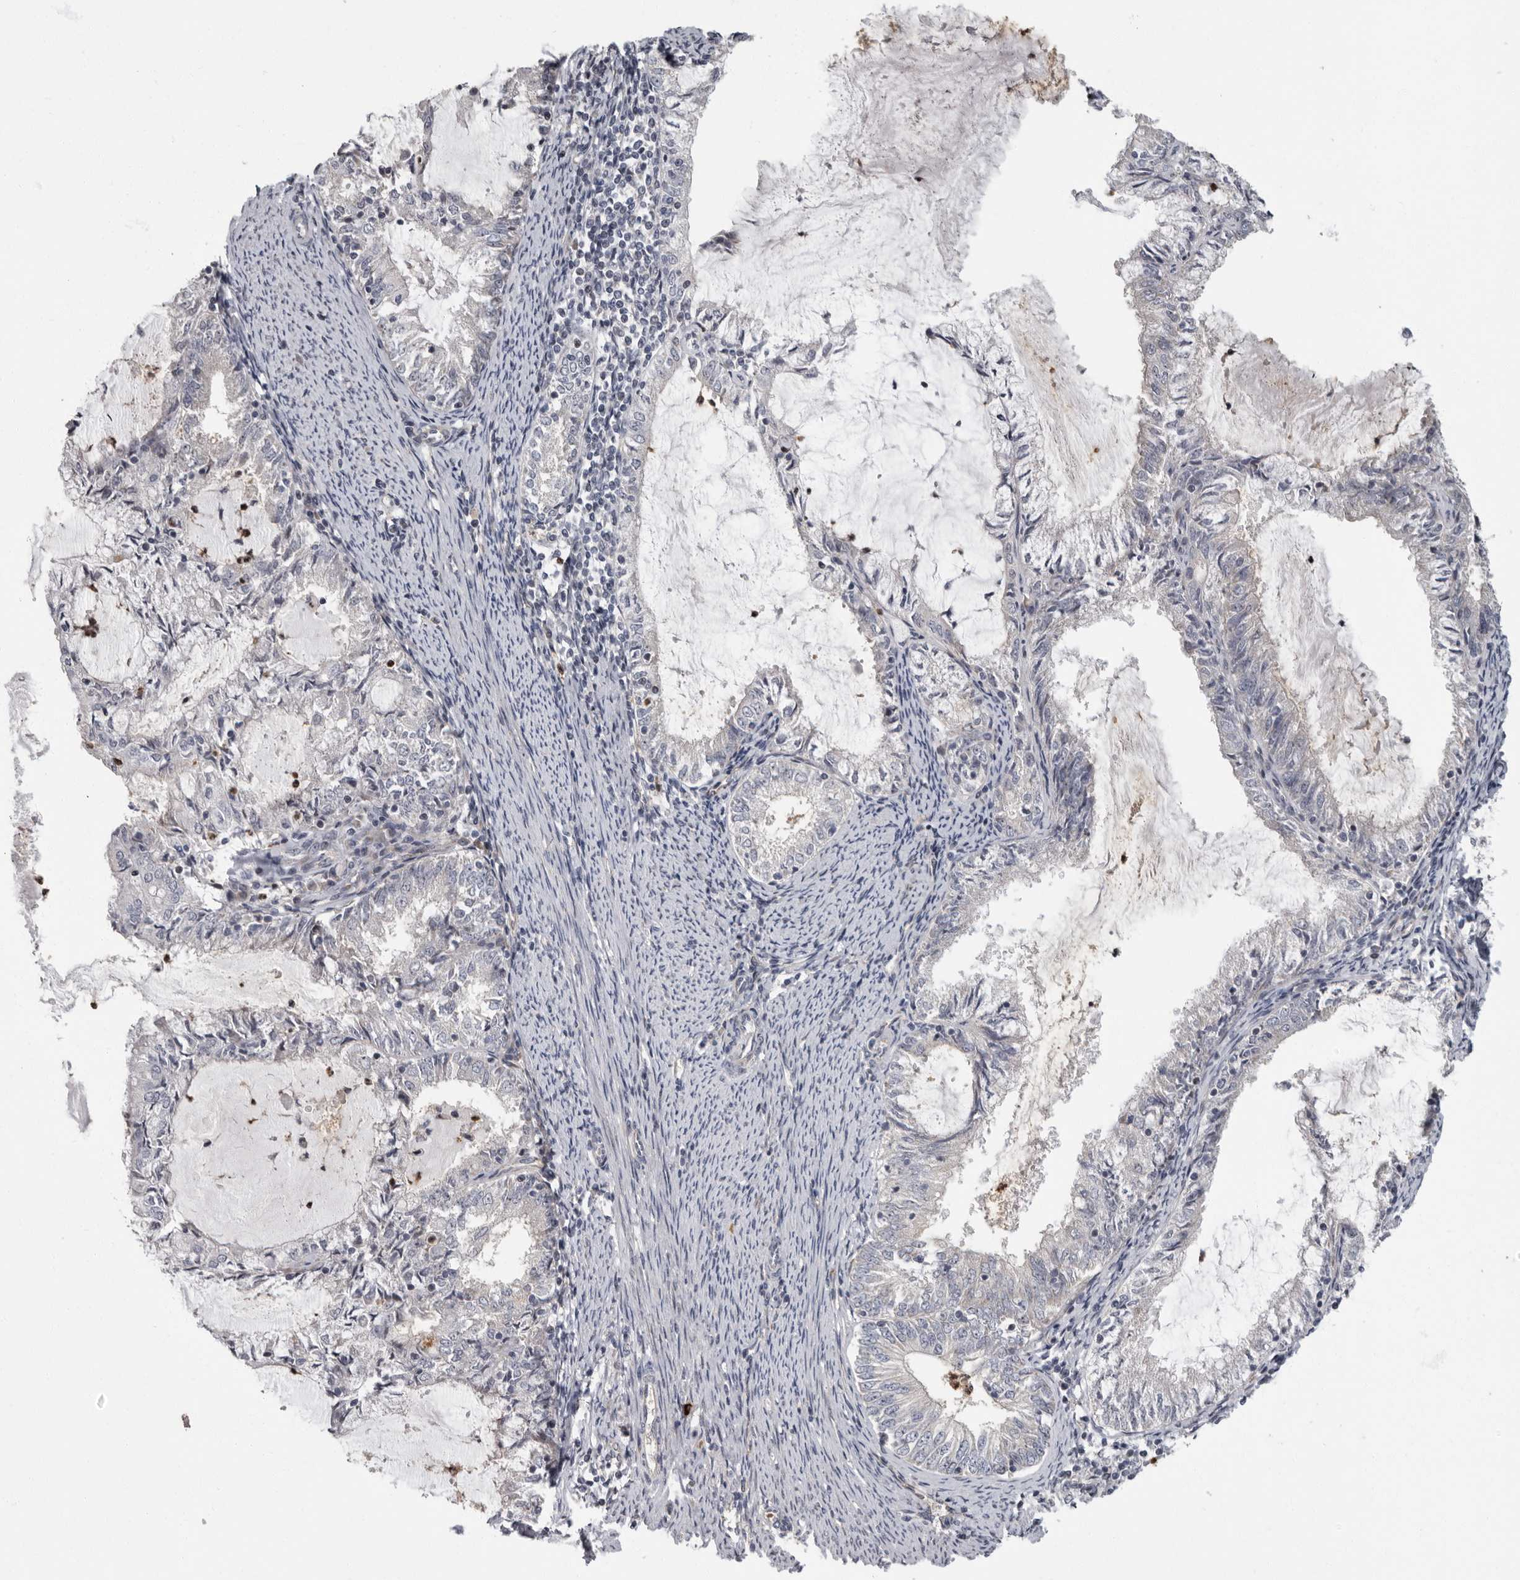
{"staining": {"intensity": "negative", "quantity": "none", "location": "none"}, "tissue": "endometrial cancer", "cell_type": "Tumor cells", "image_type": "cancer", "snomed": [{"axis": "morphology", "description": "Adenocarcinoma, NOS"}, {"axis": "topography", "description": "Endometrium"}], "caption": "Immunohistochemistry histopathology image of endometrial cancer (adenocarcinoma) stained for a protein (brown), which displays no positivity in tumor cells. The staining was performed using DAB (3,3'-diaminobenzidine) to visualize the protein expression in brown, while the nuclei were stained in blue with hematoxylin (Magnification: 20x).", "gene": "PDCD11", "patient": {"sex": "female", "age": 57}}